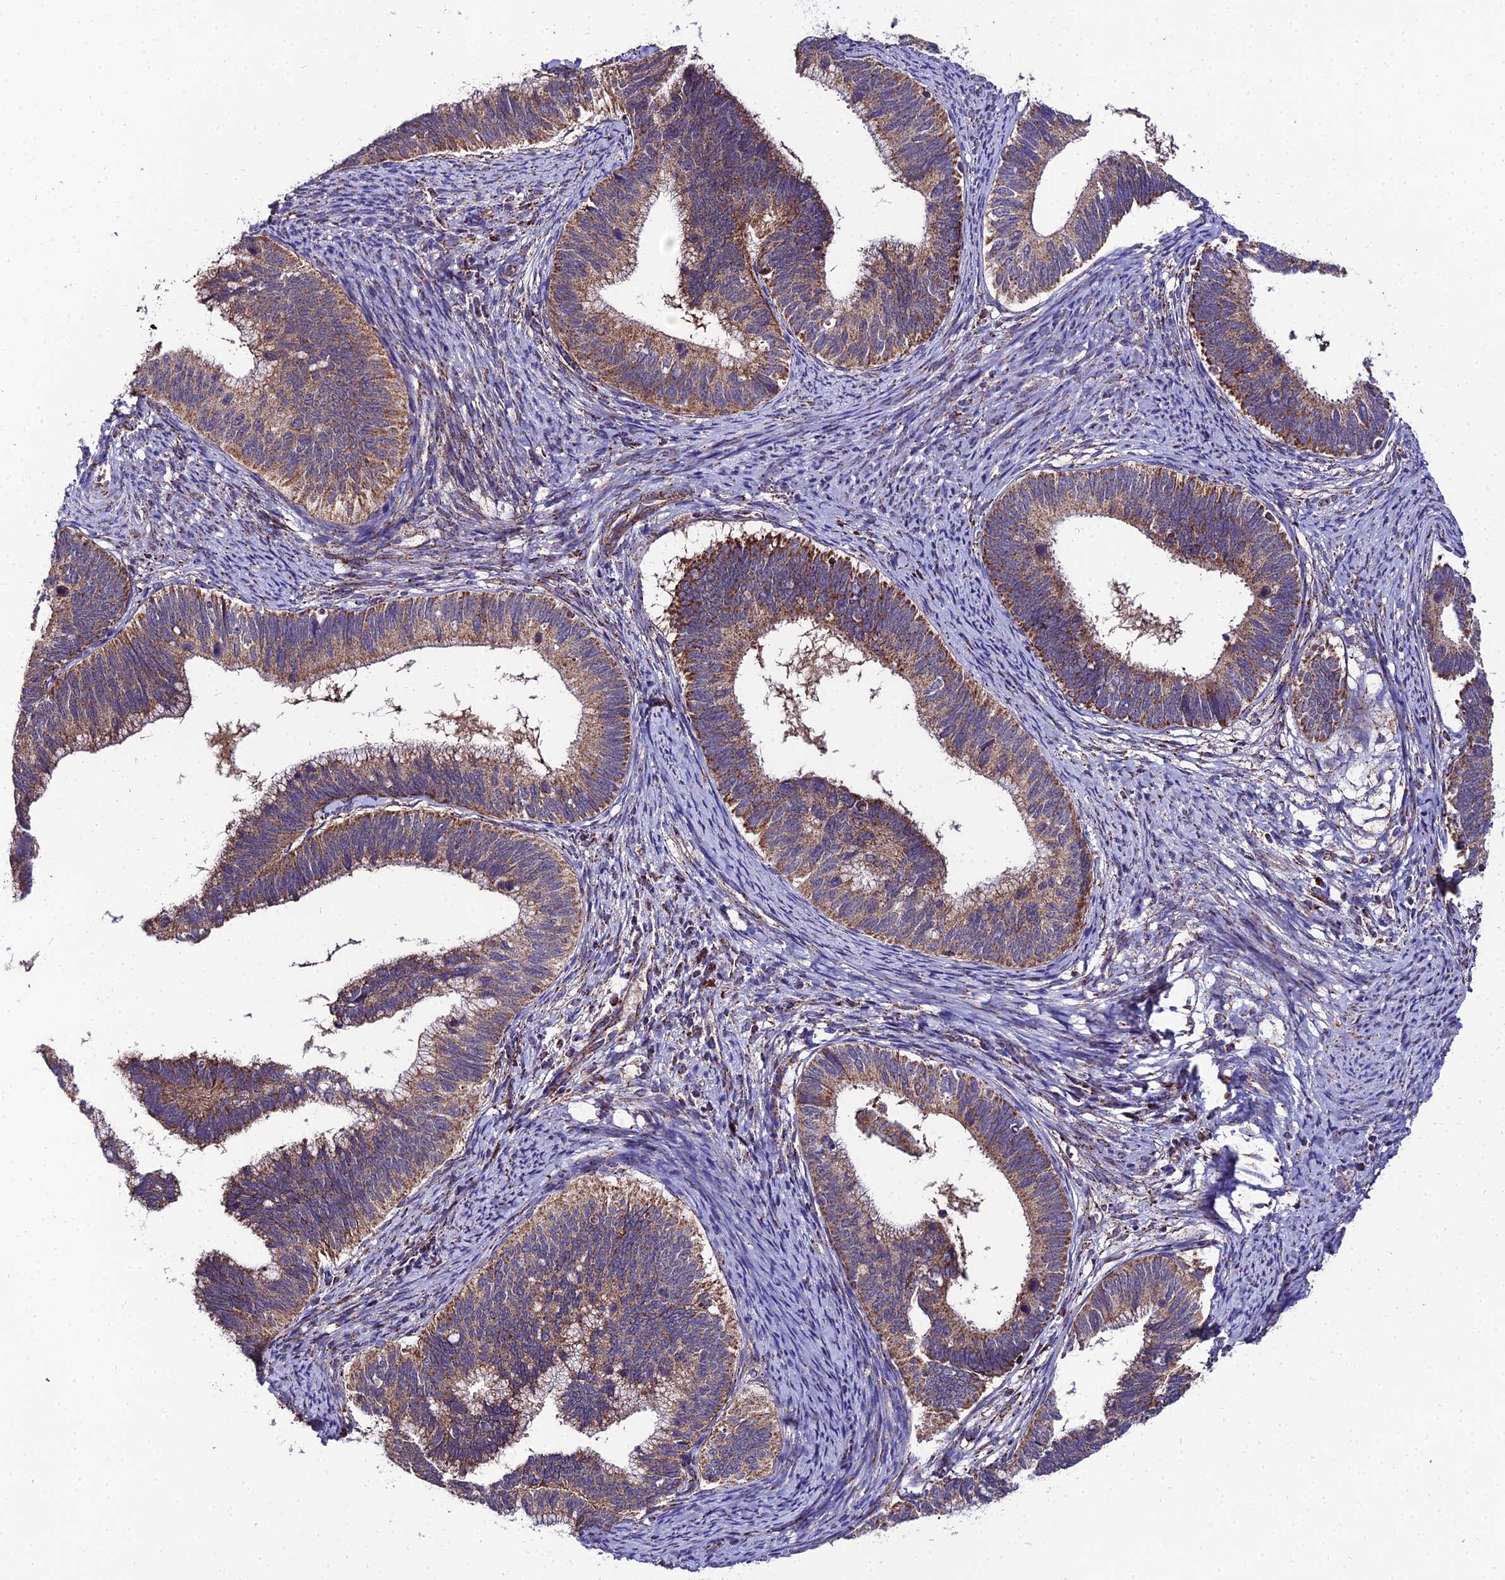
{"staining": {"intensity": "moderate", "quantity": ">75%", "location": "cytoplasmic/membranous"}, "tissue": "cervical cancer", "cell_type": "Tumor cells", "image_type": "cancer", "snomed": [{"axis": "morphology", "description": "Adenocarcinoma, NOS"}, {"axis": "topography", "description": "Cervix"}], "caption": "Tumor cells exhibit moderate cytoplasmic/membranous staining in approximately >75% of cells in cervical adenocarcinoma.", "gene": "PSMD2", "patient": {"sex": "female", "age": 42}}